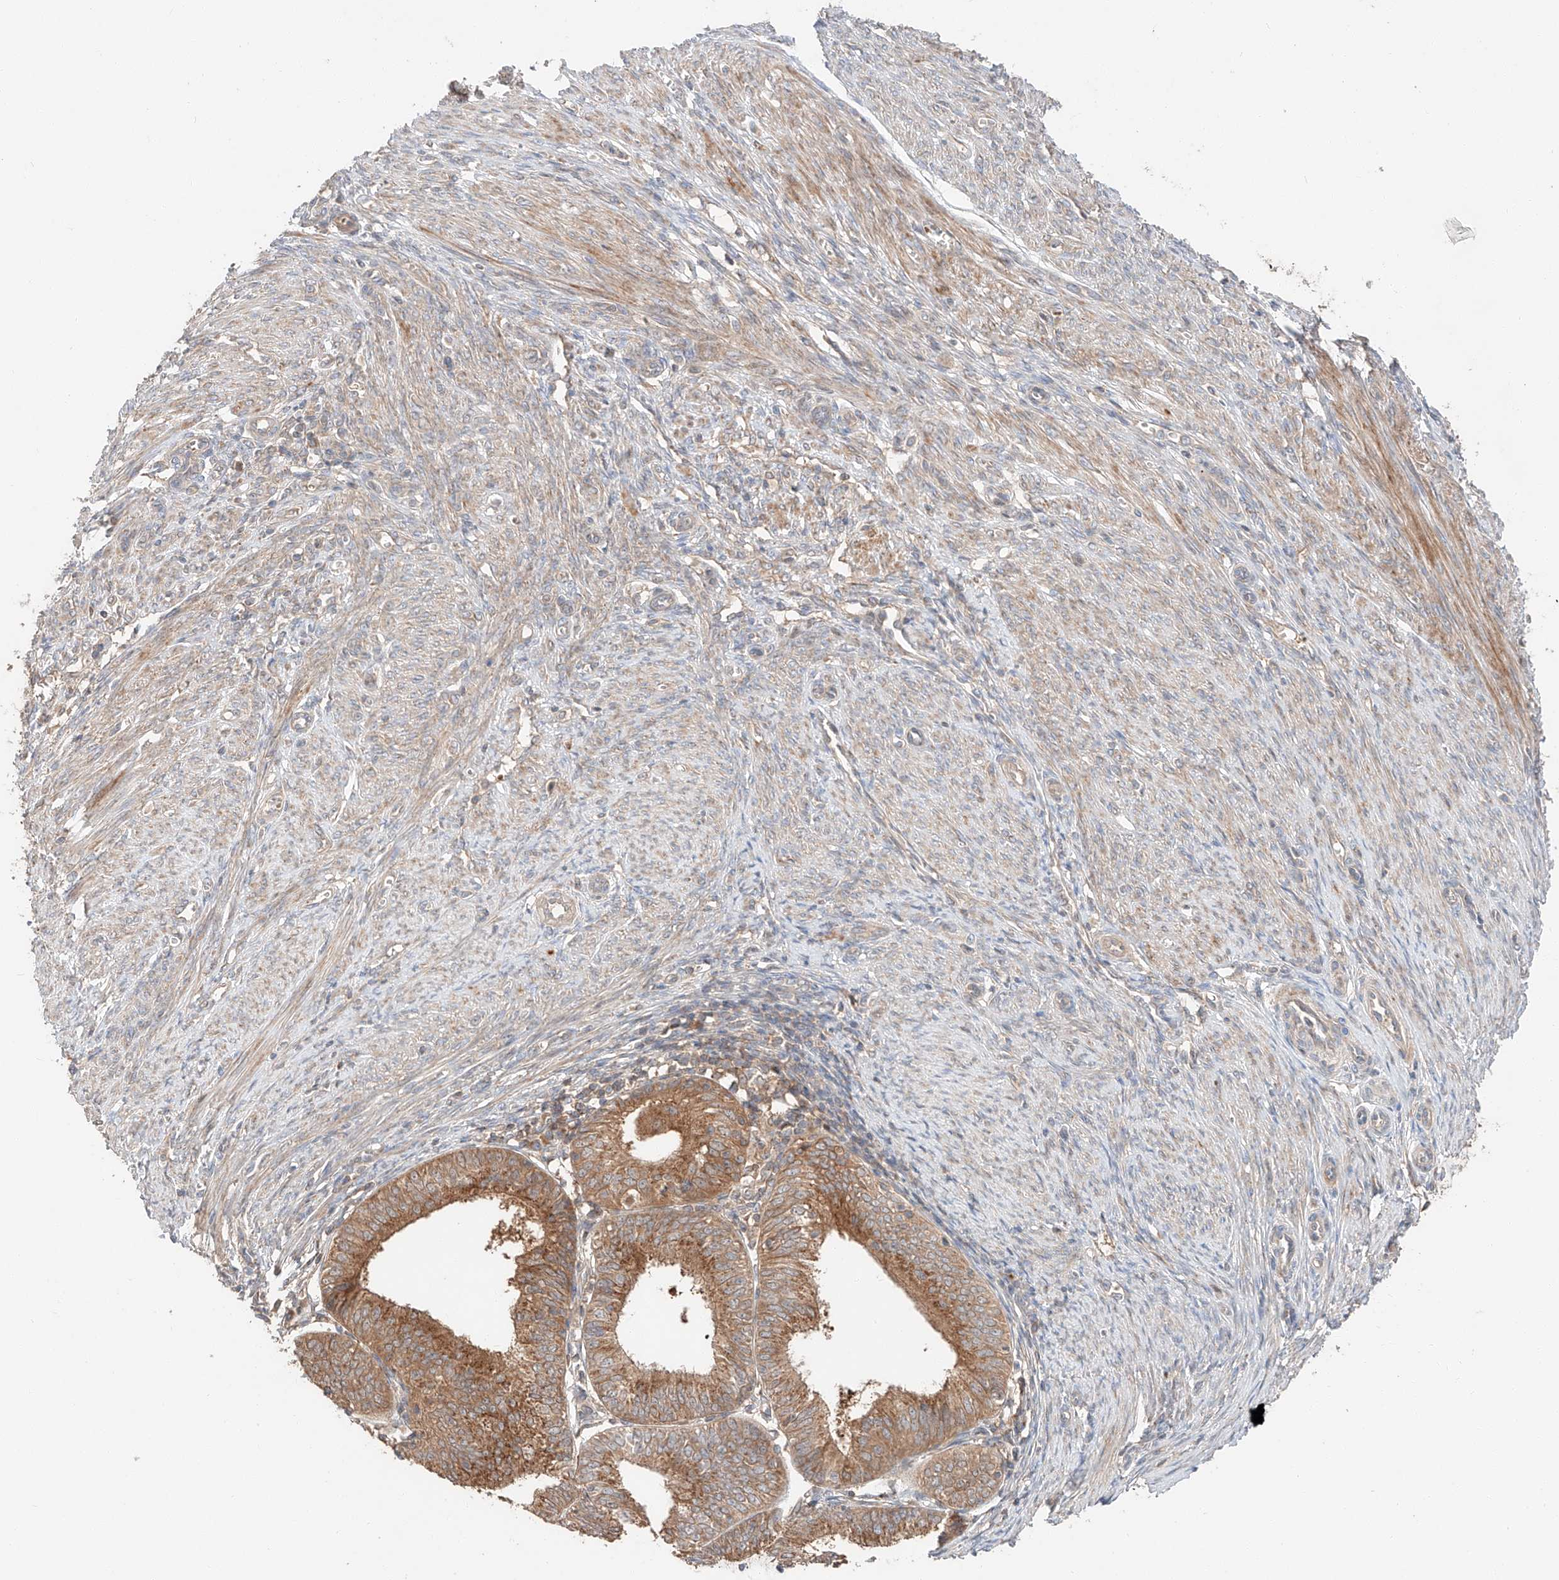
{"staining": {"intensity": "moderate", "quantity": ">75%", "location": "cytoplasmic/membranous"}, "tissue": "endometrial cancer", "cell_type": "Tumor cells", "image_type": "cancer", "snomed": [{"axis": "morphology", "description": "Adenocarcinoma, NOS"}, {"axis": "topography", "description": "Endometrium"}], "caption": "This photomicrograph shows IHC staining of endometrial cancer (adenocarcinoma), with medium moderate cytoplasmic/membranous positivity in about >75% of tumor cells.", "gene": "XPNPEP1", "patient": {"sex": "female", "age": 51}}